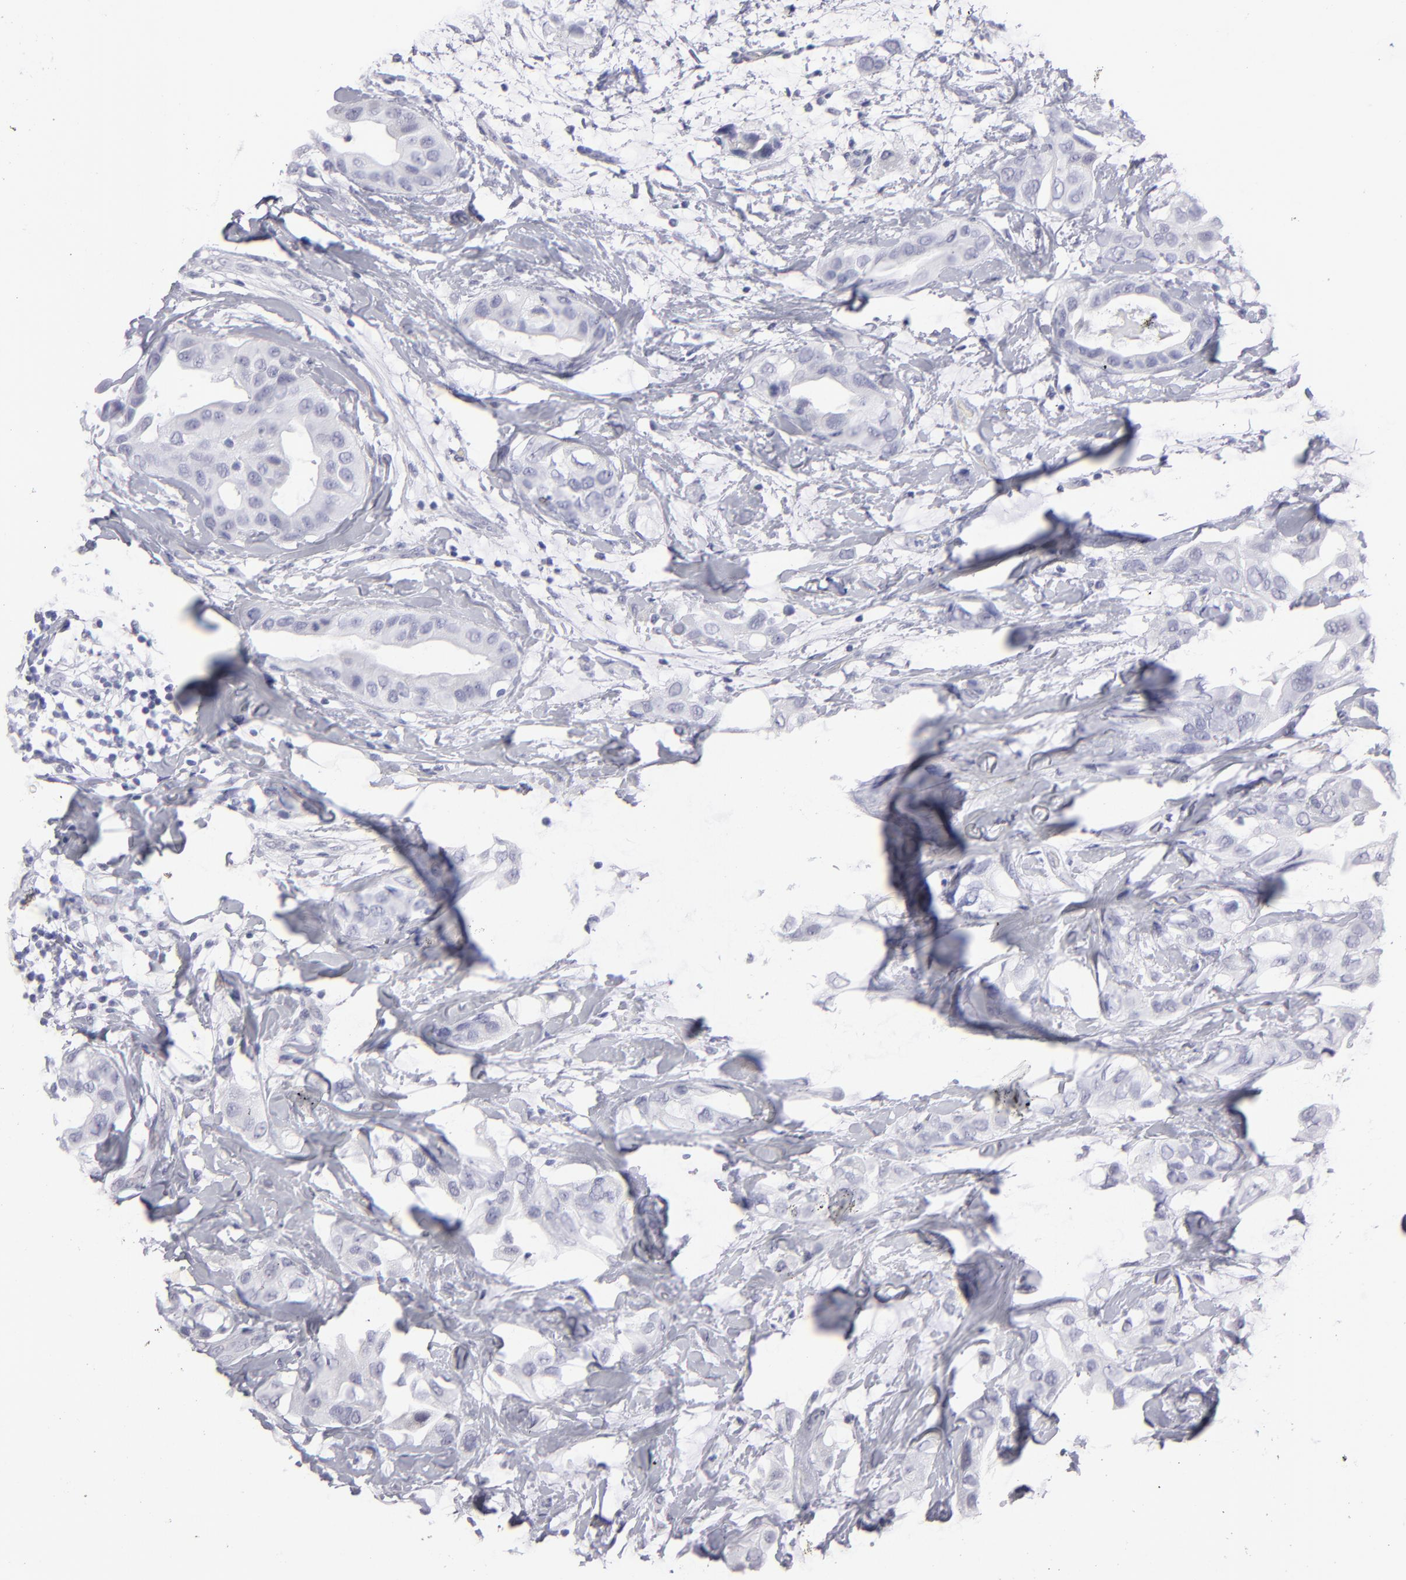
{"staining": {"intensity": "negative", "quantity": "none", "location": "none"}, "tissue": "breast cancer", "cell_type": "Tumor cells", "image_type": "cancer", "snomed": [{"axis": "morphology", "description": "Duct carcinoma"}, {"axis": "topography", "description": "Breast"}], "caption": "Breast cancer was stained to show a protein in brown. There is no significant positivity in tumor cells.", "gene": "ALDOB", "patient": {"sex": "female", "age": 40}}